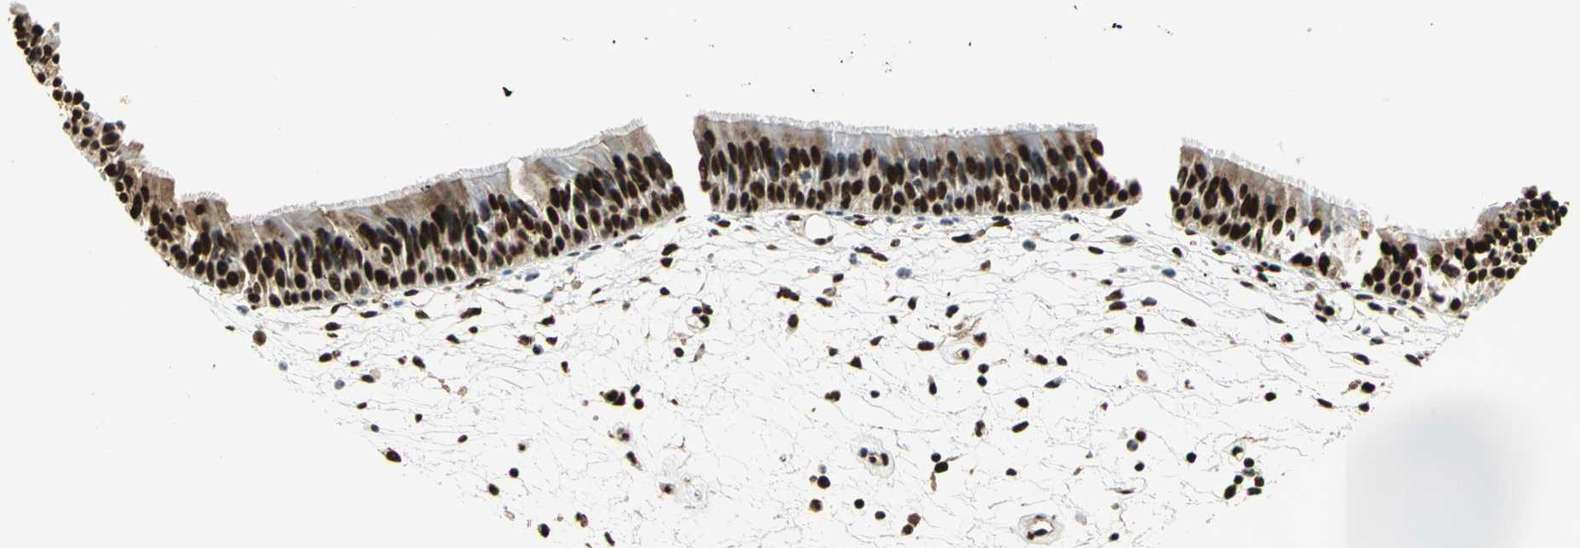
{"staining": {"intensity": "strong", "quantity": ">75%", "location": "nuclear"}, "tissue": "nasopharynx", "cell_type": "Respiratory epithelial cells", "image_type": "normal", "snomed": [{"axis": "morphology", "description": "Normal tissue, NOS"}, {"axis": "topography", "description": "Nasopharynx"}], "caption": "The immunohistochemical stain labels strong nuclear expression in respiratory epithelial cells of unremarkable nasopharynx.", "gene": "DDX5", "patient": {"sex": "female", "age": 54}}